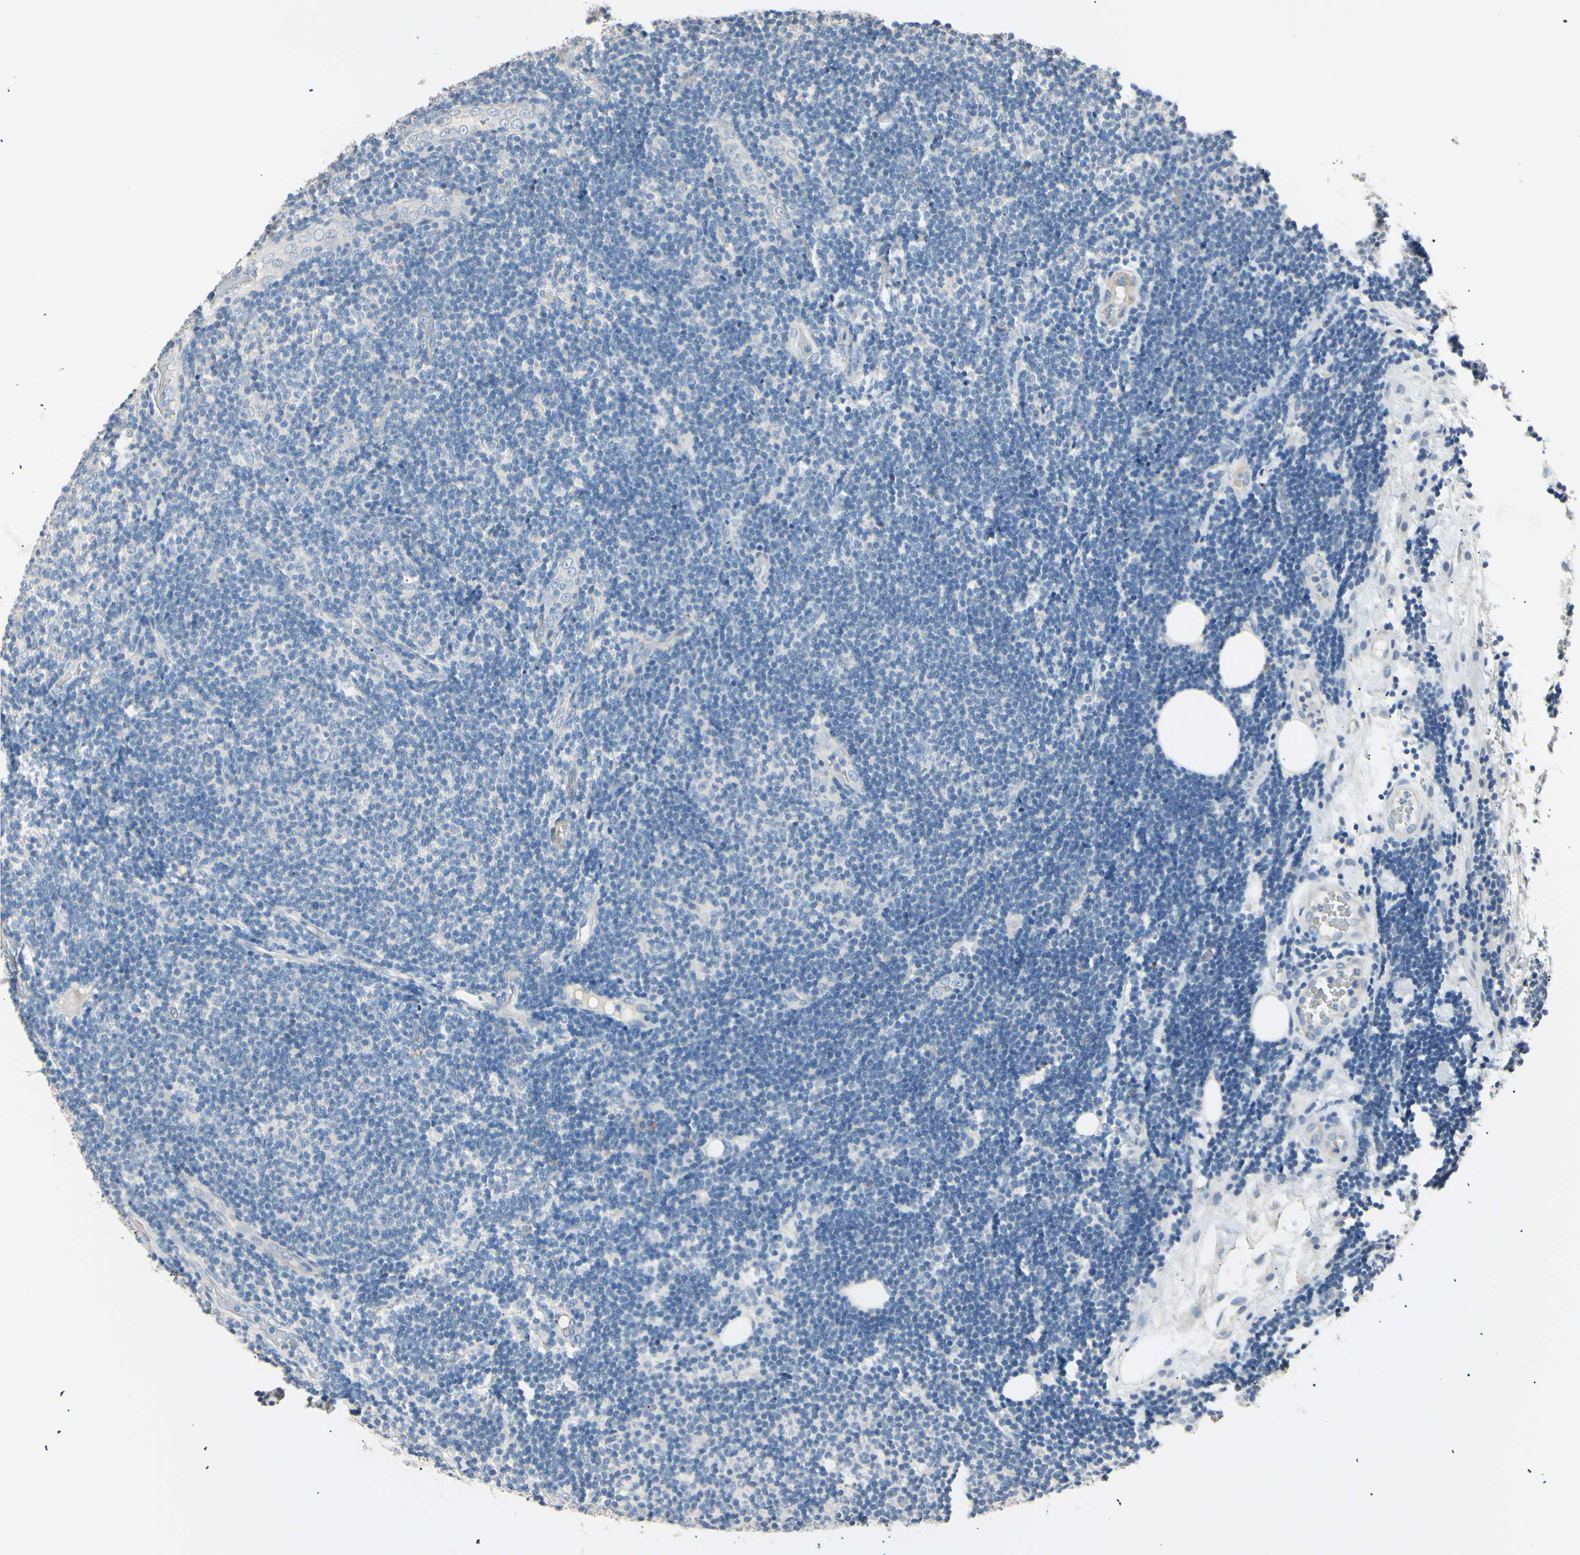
{"staining": {"intensity": "negative", "quantity": "none", "location": "none"}, "tissue": "lymphoma", "cell_type": "Tumor cells", "image_type": "cancer", "snomed": [{"axis": "morphology", "description": "Malignant lymphoma, non-Hodgkin's type, Low grade"}, {"axis": "topography", "description": "Lymph node"}], "caption": "This is an IHC histopathology image of human low-grade malignant lymphoma, non-Hodgkin's type. There is no positivity in tumor cells.", "gene": "LDLR", "patient": {"sex": "male", "age": 83}}